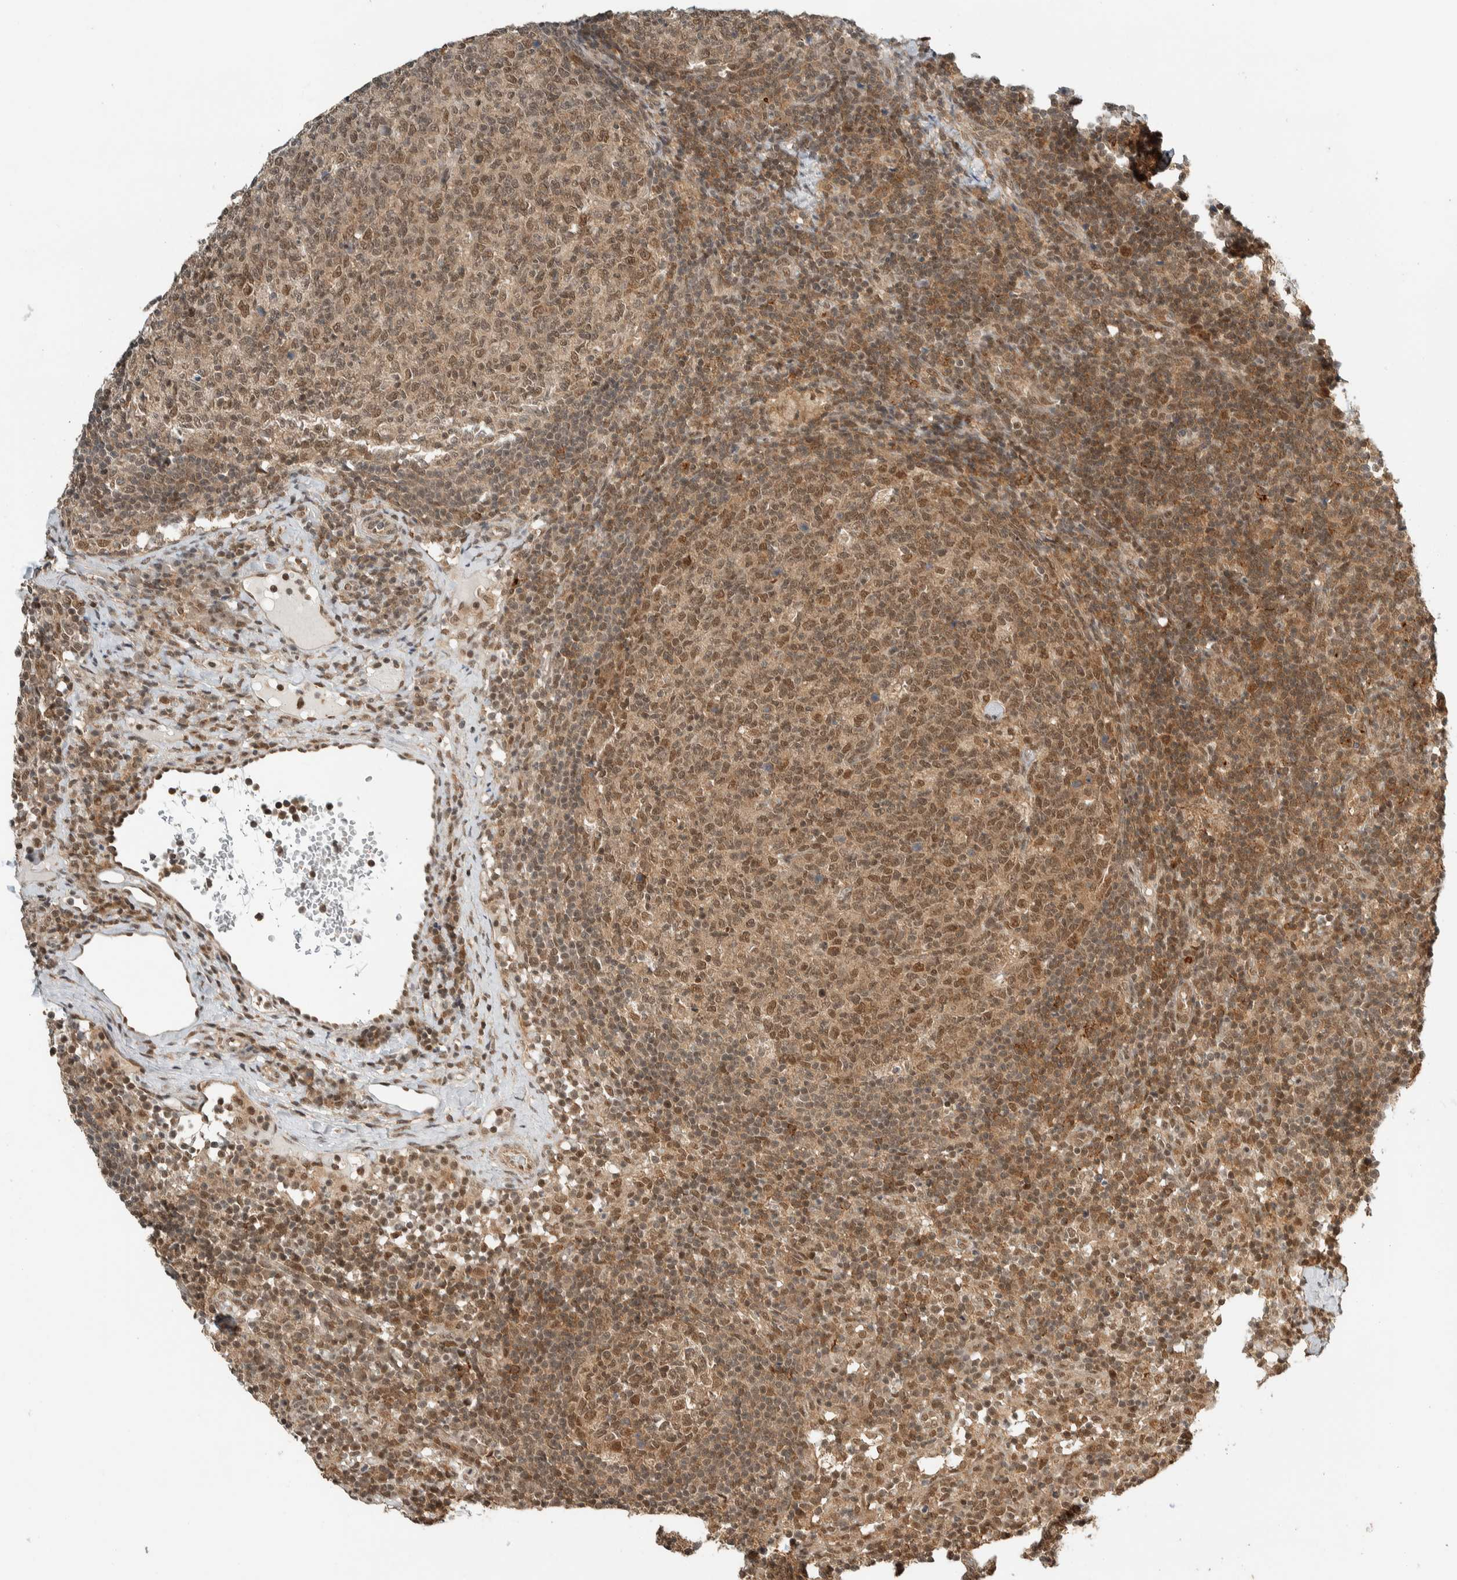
{"staining": {"intensity": "moderate", "quantity": "25%-75%", "location": "cytoplasmic/membranous,nuclear"}, "tissue": "lymph node", "cell_type": "Germinal center cells", "image_type": "normal", "snomed": [{"axis": "morphology", "description": "Normal tissue, NOS"}, {"axis": "morphology", "description": "Inflammation, NOS"}, {"axis": "topography", "description": "Lymph node"}], "caption": "Immunohistochemical staining of normal human lymph node shows 25%-75% levels of moderate cytoplasmic/membranous,nuclear protein expression in about 25%-75% of germinal center cells.", "gene": "ZBTB2", "patient": {"sex": "male", "age": 55}}